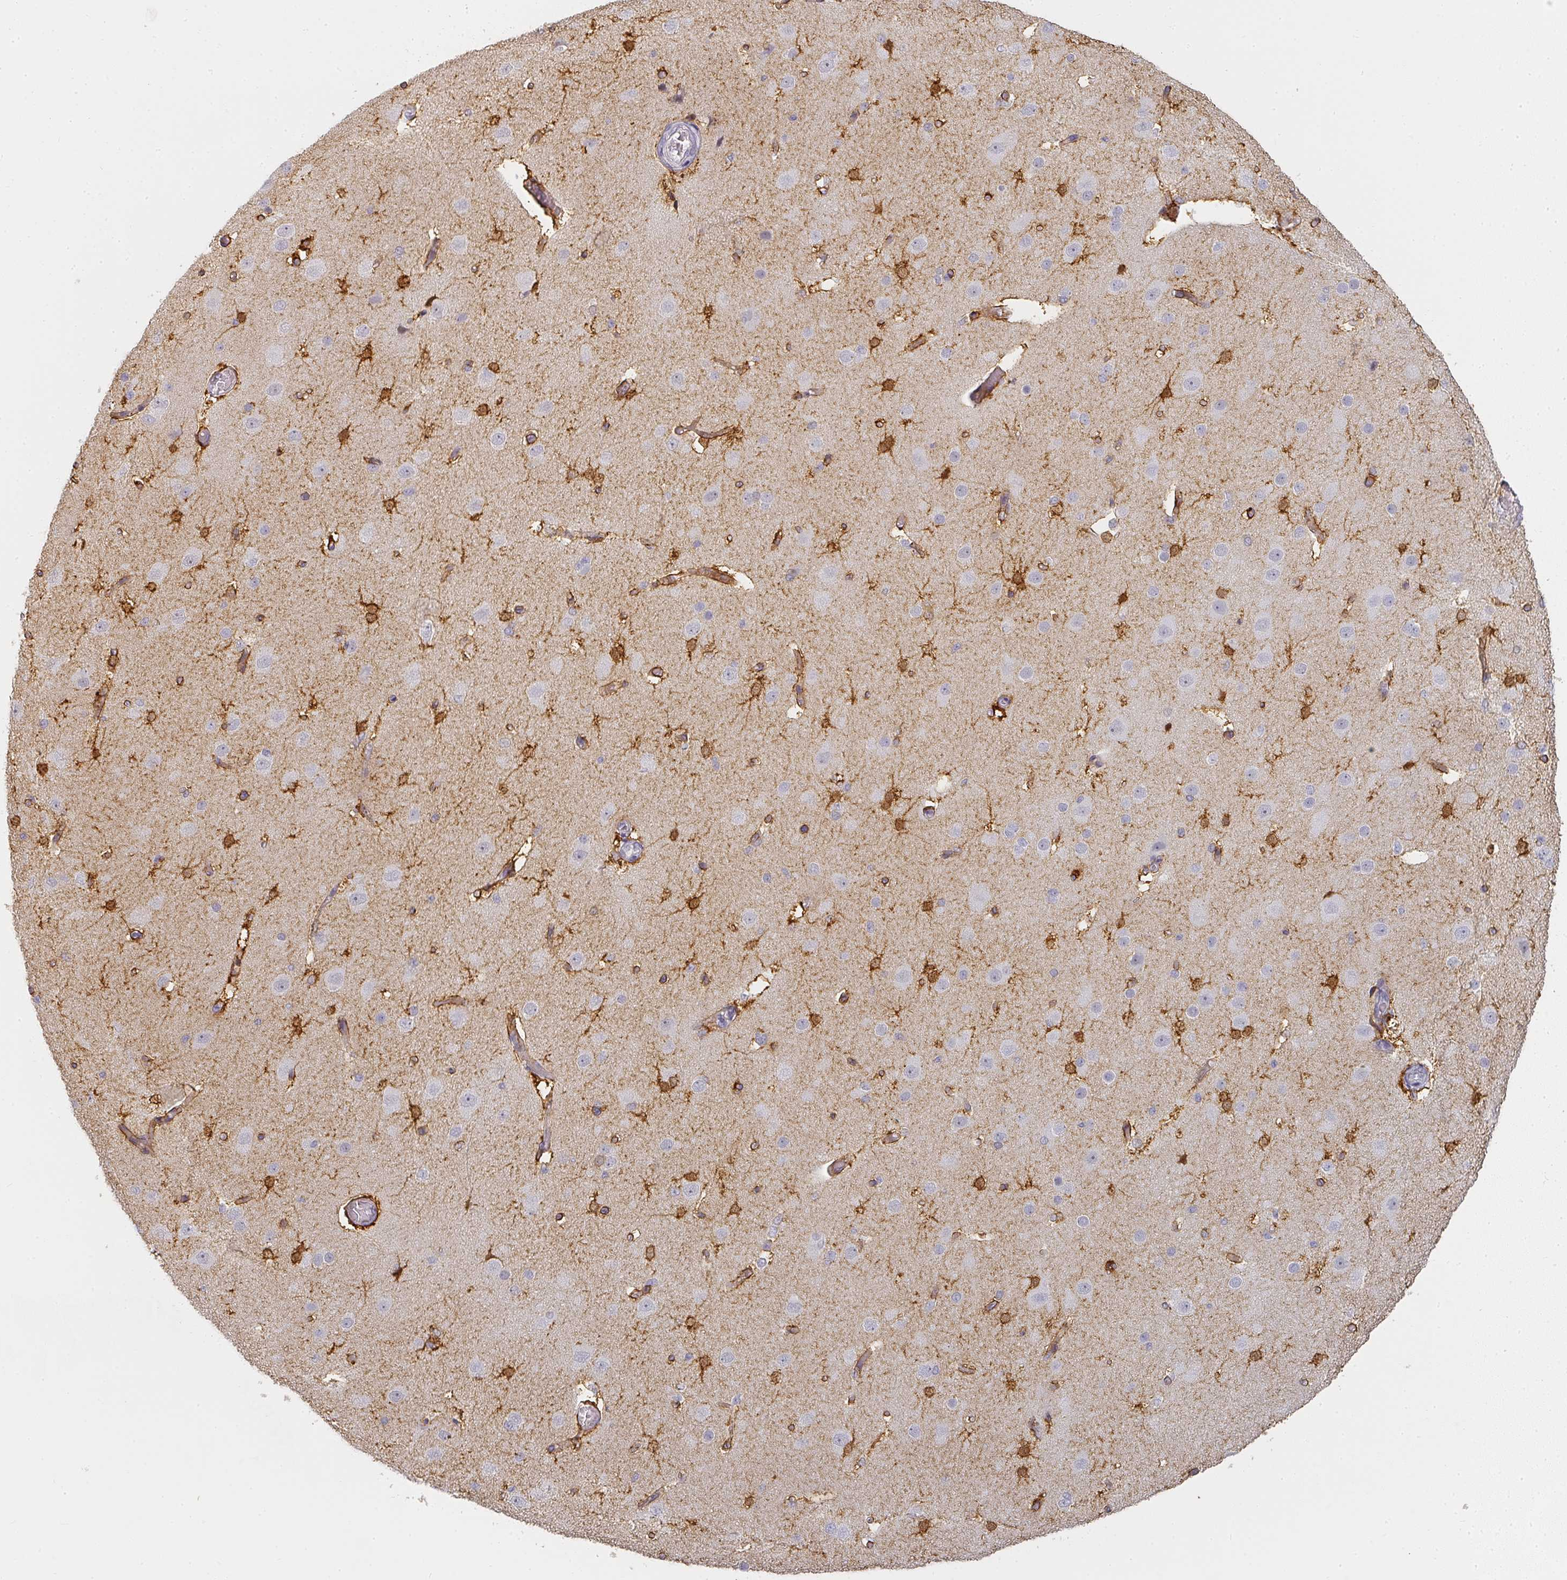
{"staining": {"intensity": "negative", "quantity": "none", "location": "none"}, "tissue": "cerebral cortex", "cell_type": "Endothelial cells", "image_type": "normal", "snomed": [{"axis": "morphology", "description": "Normal tissue, NOS"}, {"axis": "morphology", "description": "Inflammation, NOS"}, {"axis": "topography", "description": "Cerebral cortex"}], "caption": "This micrograph is of benign cerebral cortex stained with immunohistochemistry (IHC) to label a protein in brown with the nuclei are counter-stained blue. There is no positivity in endothelial cells.", "gene": "SHISA2", "patient": {"sex": "male", "age": 6}}